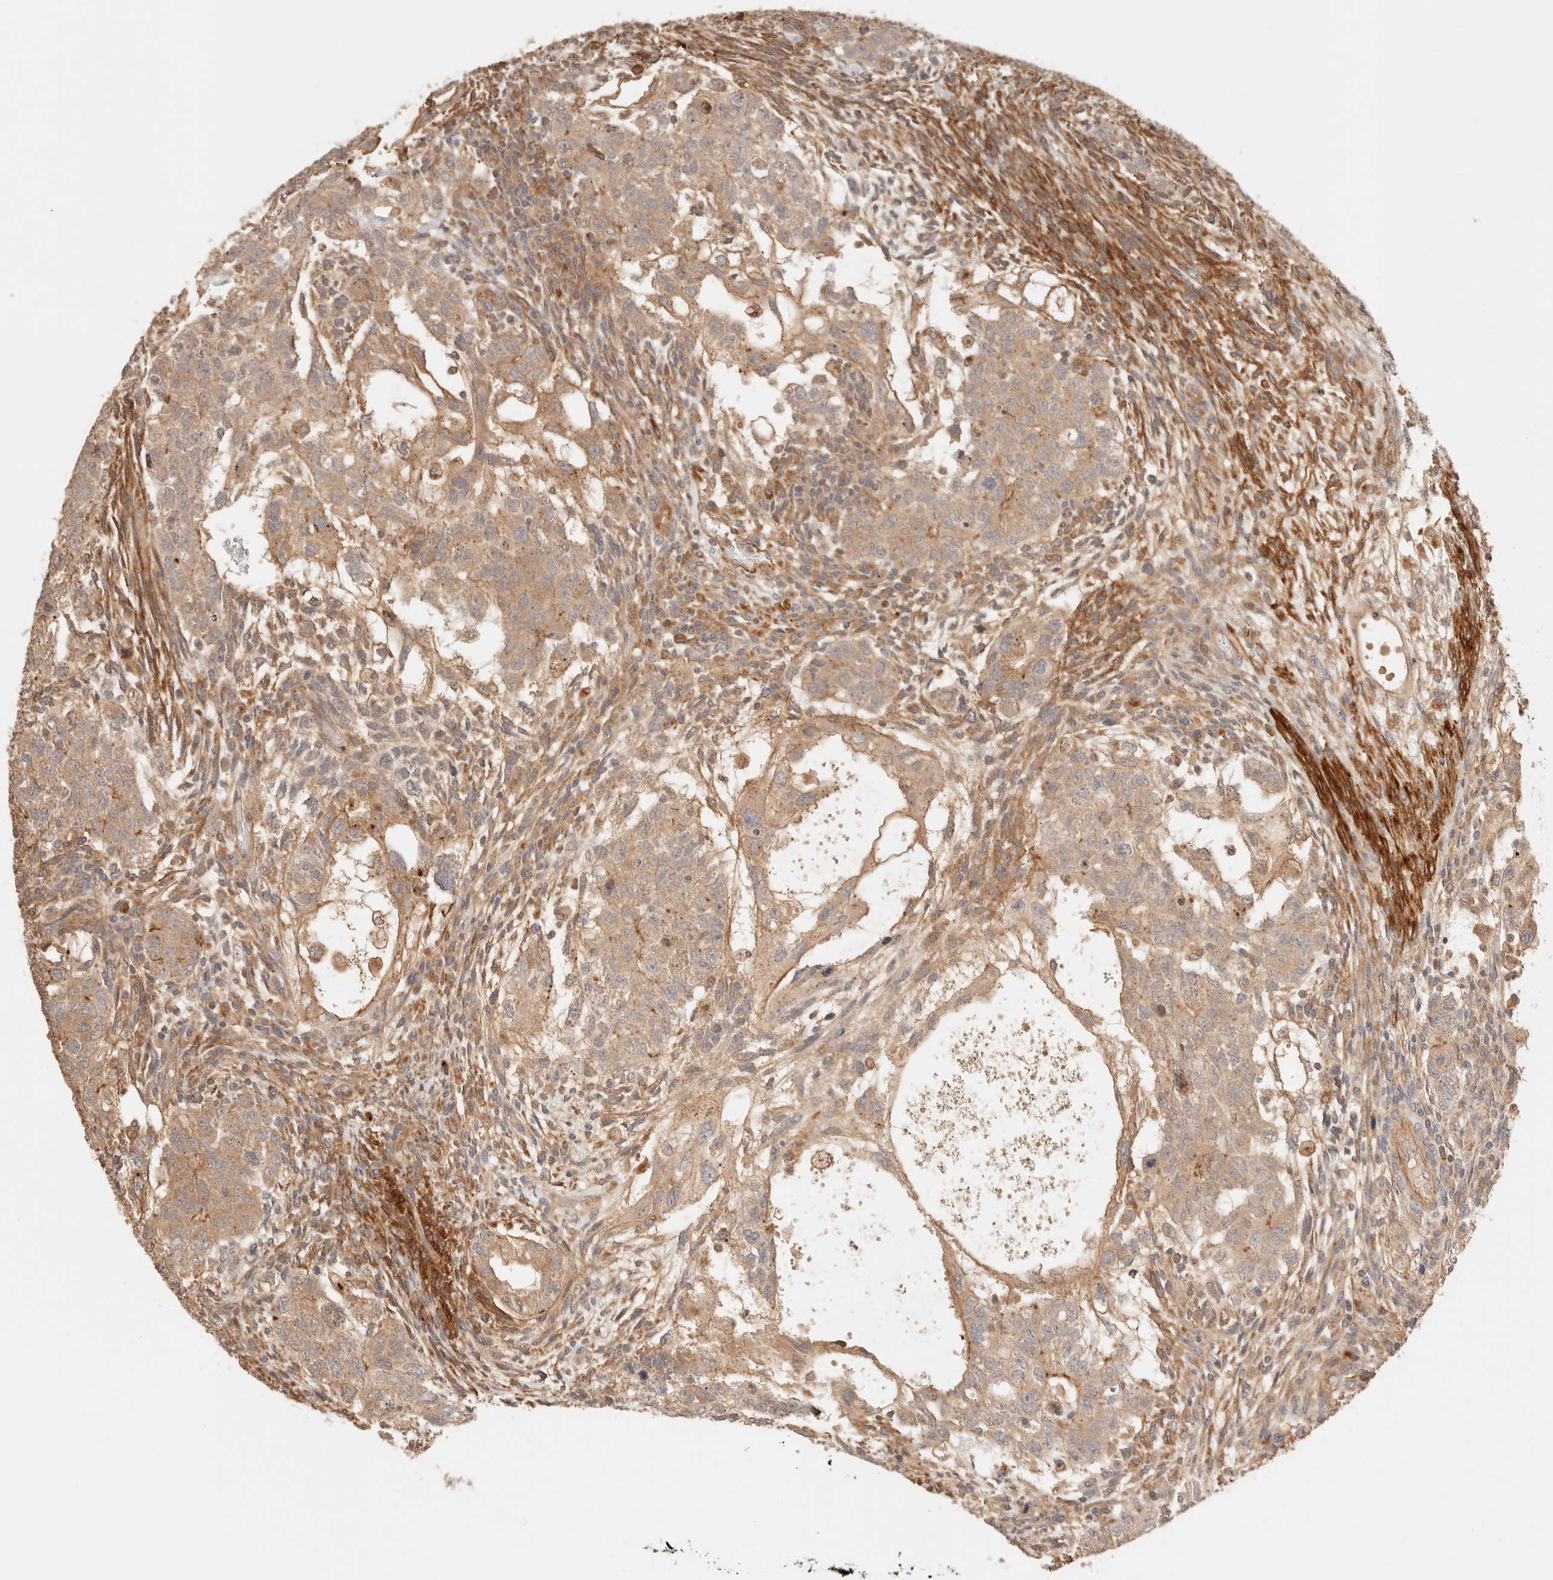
{"staining": {"intensity": "moderate", "quantity": ">75%", "location": "cytoplasmic/membranous"}, "tissue": "testis cancer", "cell_type": "Tumor cells", "image_type": "cancer", "snomed": [{"axis": "morphology", "description": "Normal tissue, NOS"}, {"axis": "morphology", "description": "Carcinoma, Embryonal, NOS"}, {"axis": "topography", "description": "Testis"}], "caption": "Immunohistochemical staining of human testis cancer reveals medium levels of moderate cytoplasmic/membranous staining in about >75% of tumor cells.", "gene": "IL1R2", "patient": {"sex": "male", "age": 36}}